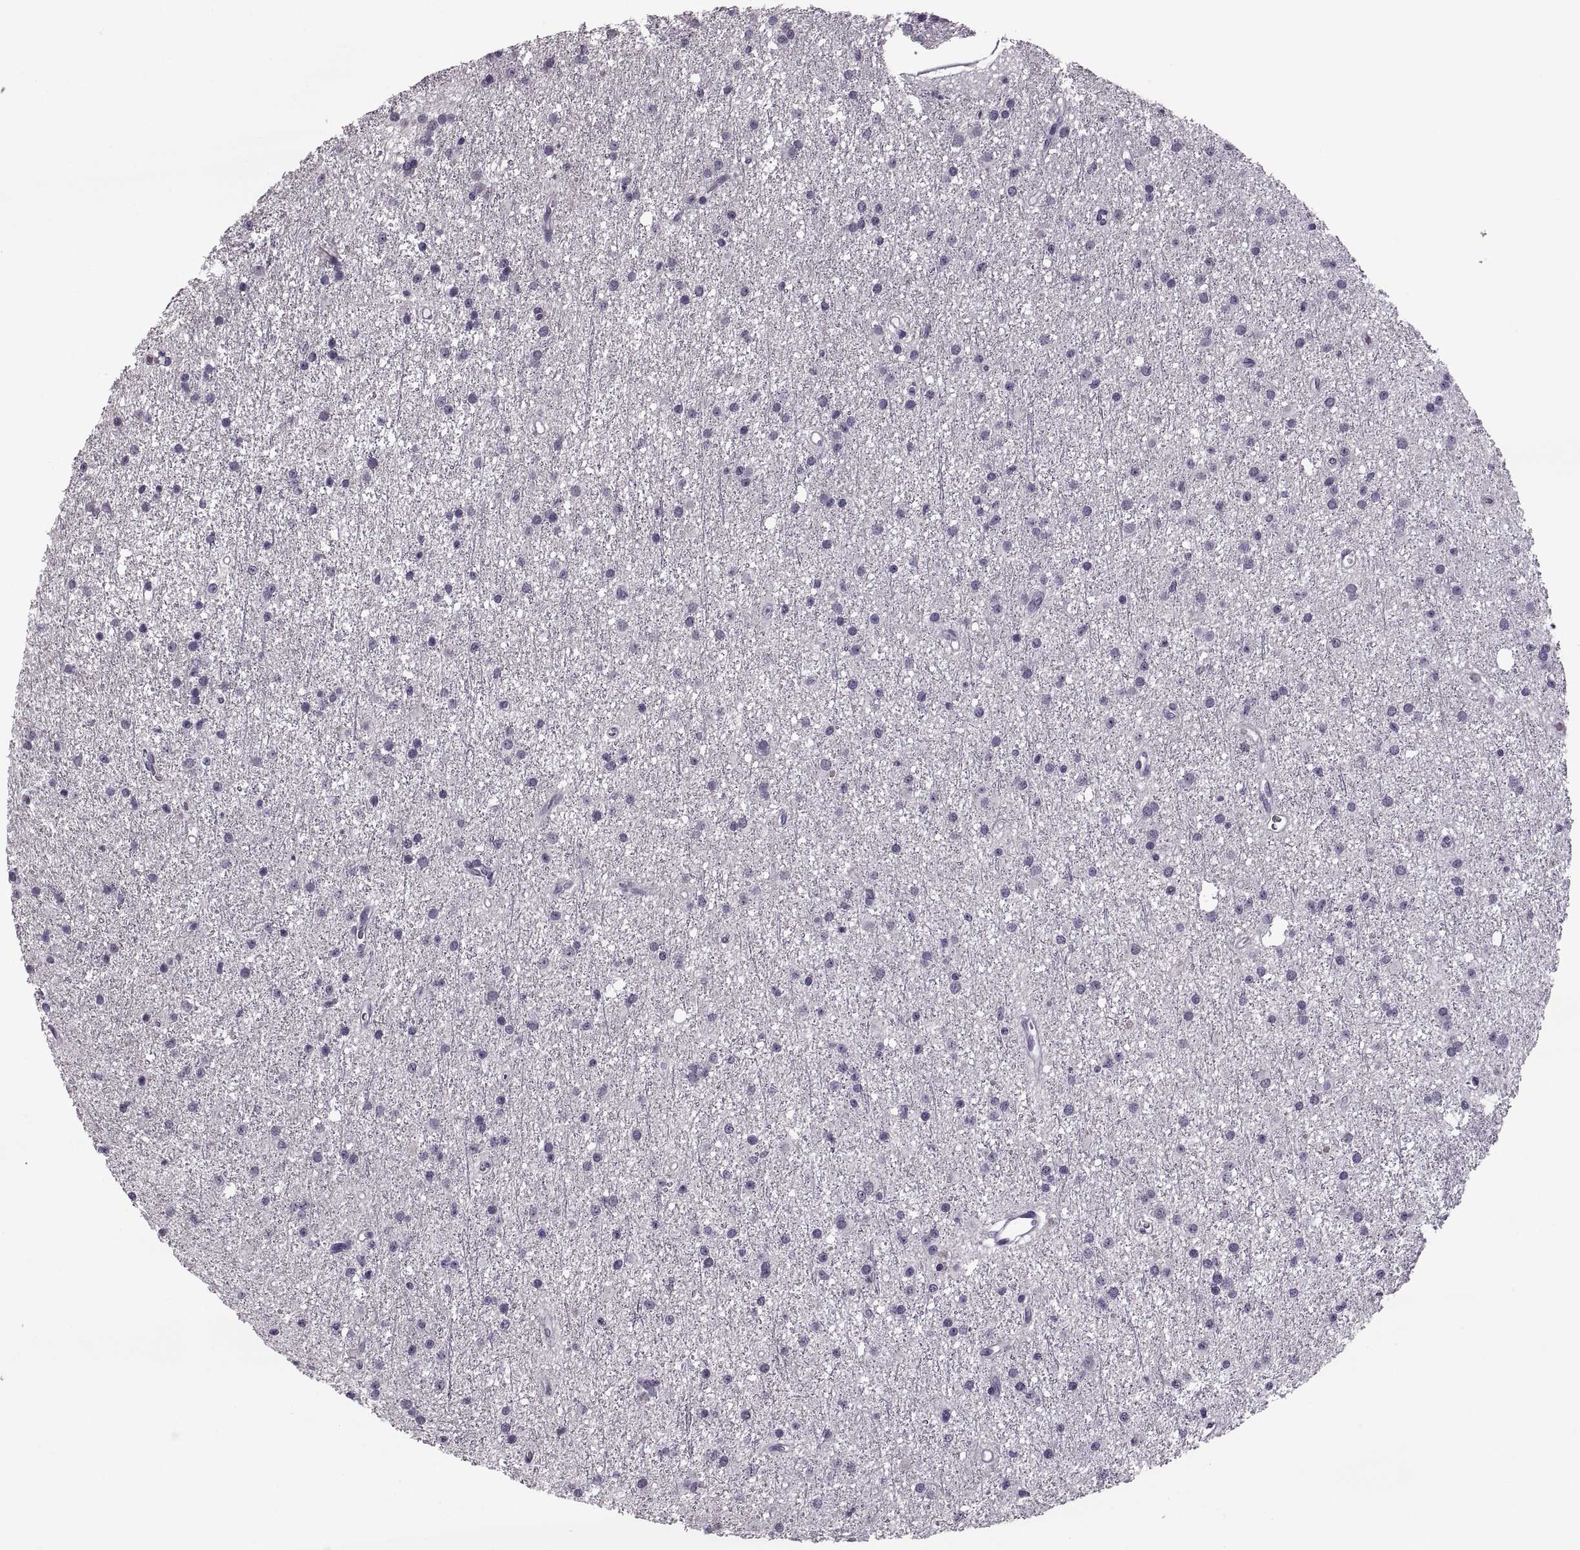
{"staining": {"intensity": "negative", "quantity": "none", "location": "none"}, "tissue": "glioma", "cell_type": "Tumor cells", "image_type": "cancer", "snomed": [{"axis": "morphology", "description": "Glioma, malignant, Low grade"}, {"axis": "topography", "description": "Brain"}], "caption": "Immunohistochemistry of low-grade glioma (malignant) demonstrates no positivity in tumor cells.", "gene": "PAGE5", "patient": {"sex": "male", "age": 27}}